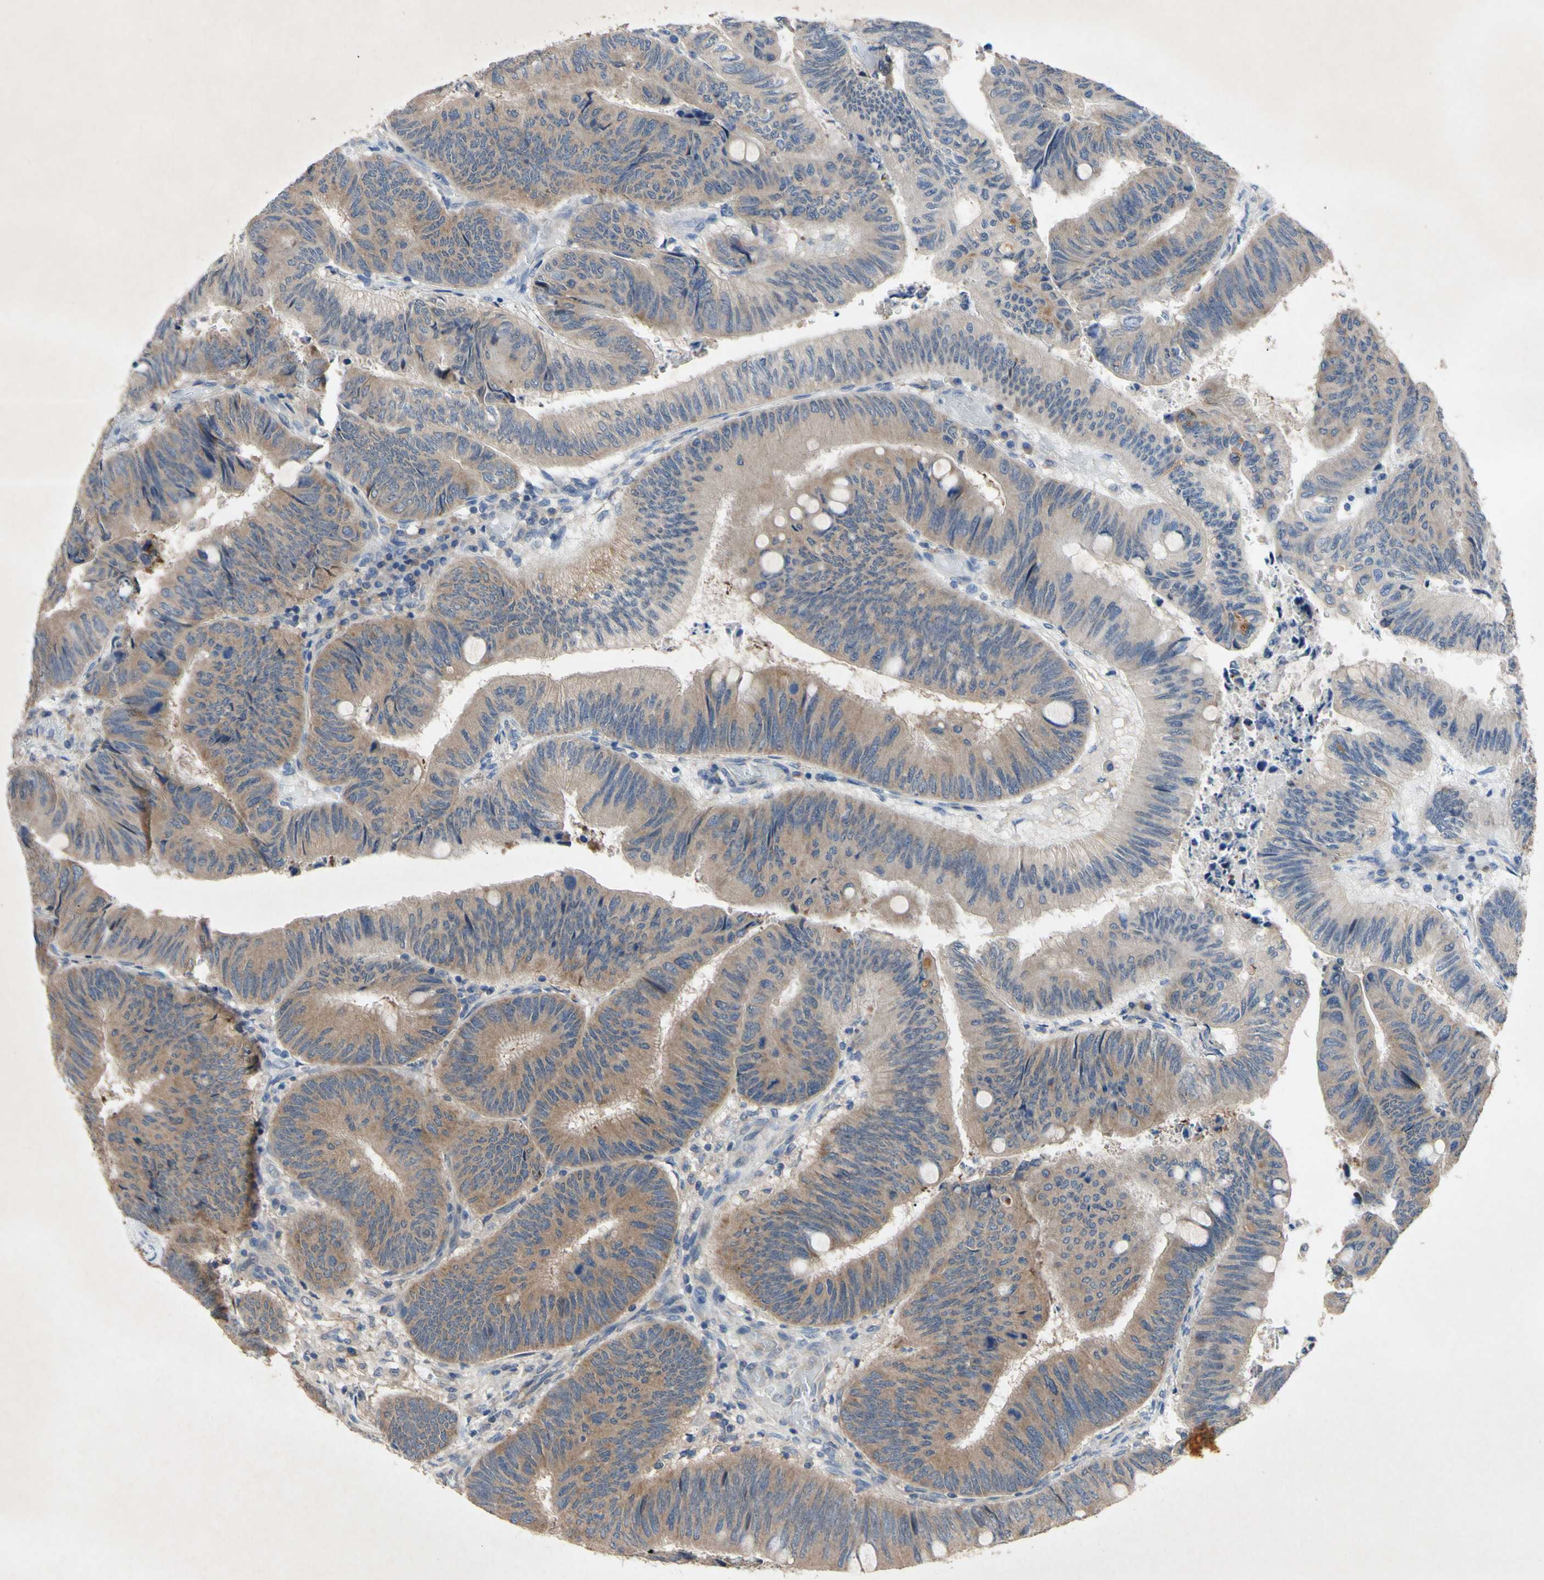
{"staining": {"intensity": "moderate", "quantity": ">75%", "location": "cytoplasmic/membranous"}, "tissue": "colorectal cancer", "cell_type": "Tumor cells", "image_type": "cancer", "snomed": [{"axis": "morphology", "description": "Normal tissue, NOS"}, {"axis": "morphology", "description": "Adenocarcinoma, NOS"}, {"axis": "topography", "description": "Rectum"}, {"axis": "topography", "description": "Peripheral nerve tissue"}], "caption": "About >75% of tumor cells in human adenocarcinoma (colorectal) display moderate cytoplasmic/membranous protein expression as visualized by brown immunohistochemical staining.", "gene": "HILPDA", "patient": {"sex": "male", "age": 92}}